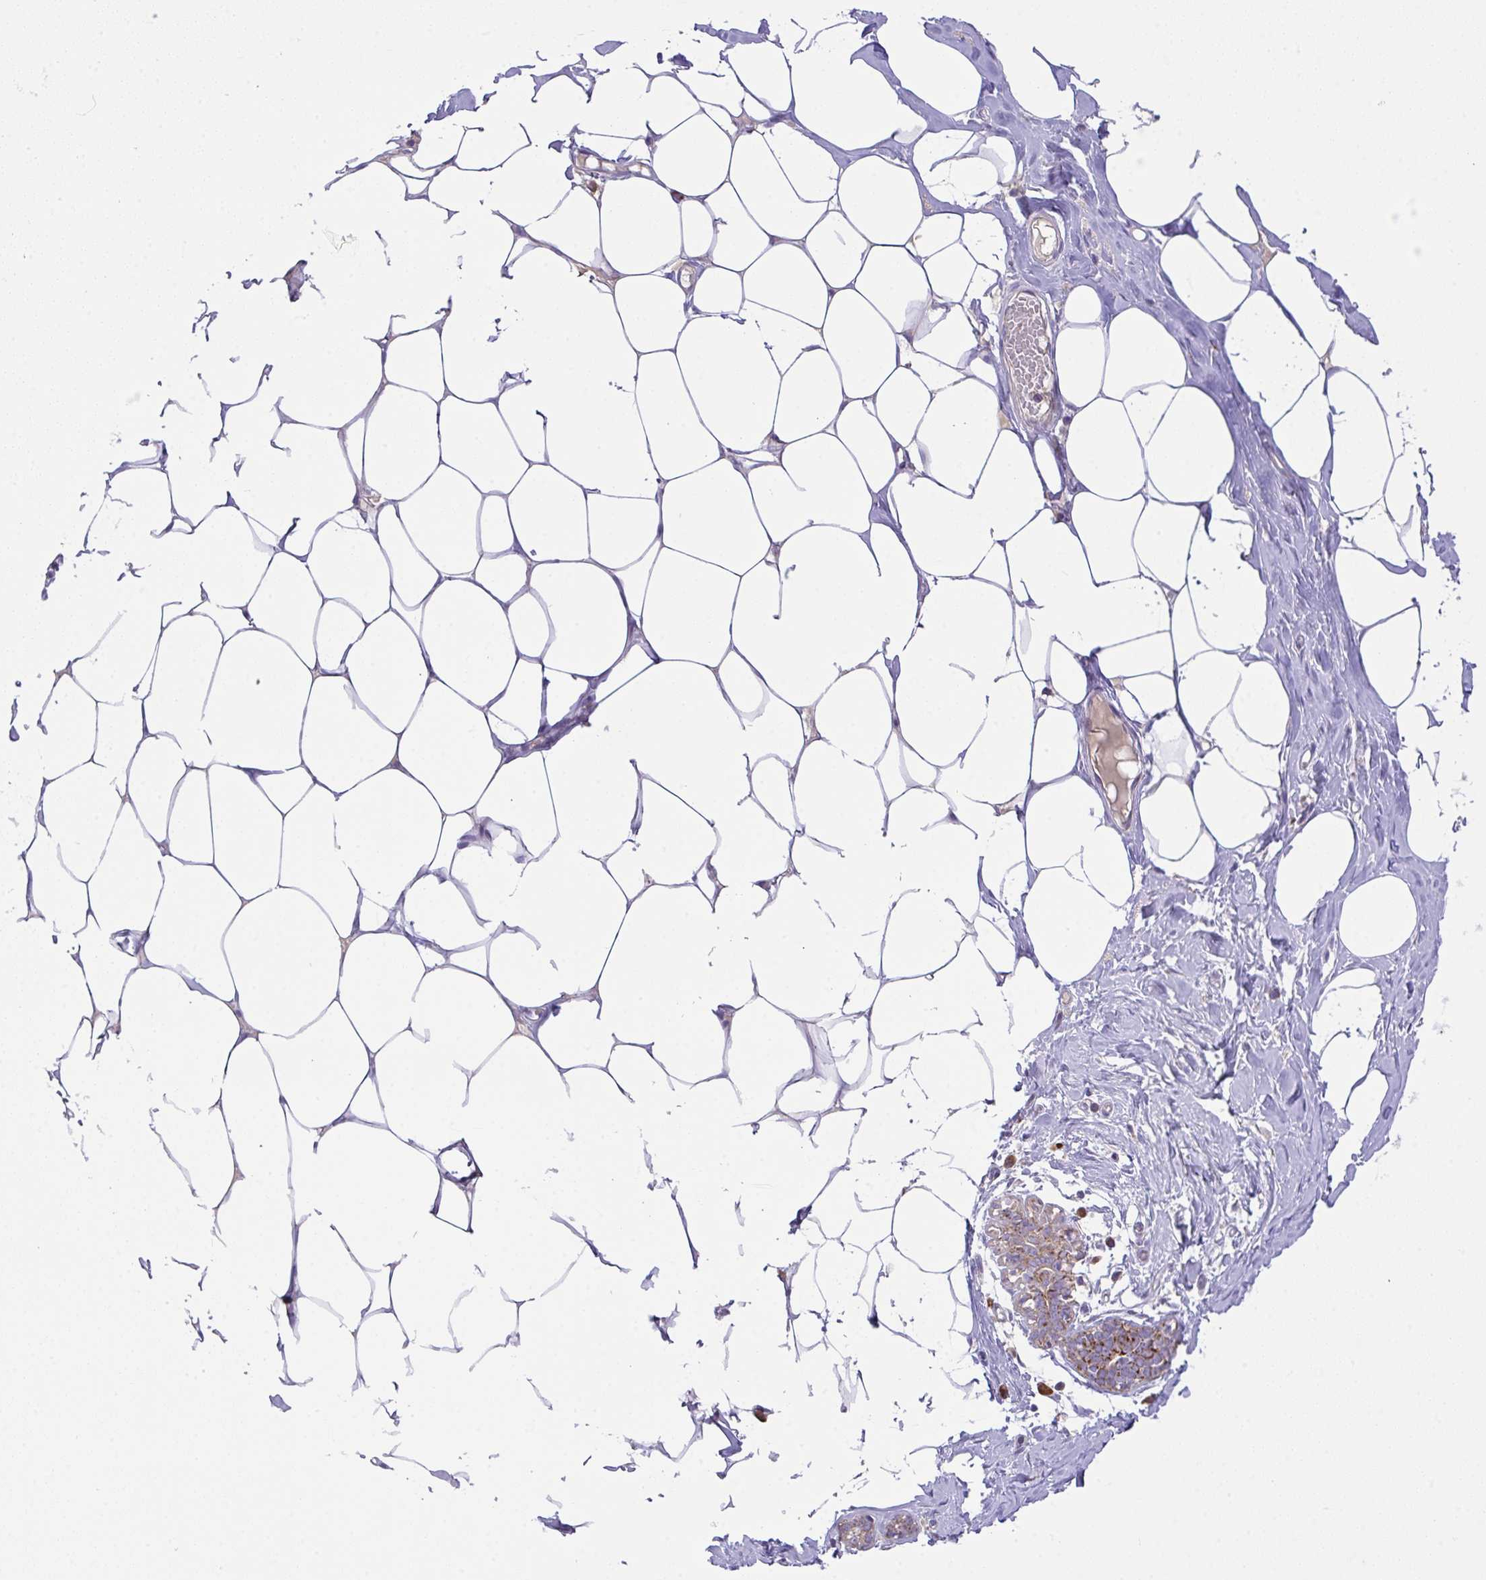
{"staining": {"intensity": "negative", "quantity": "none", "location": "none"}, "tissue": "breast", "cell_type": "Adipocytes", "image_type": "normal", "snomed": [{"axis": "morphology", "description": "Normal tissue, NOS"}, {"axis": "topography", "description": "Breast"}], "caption": "Photomicrograph shows no protein staining in adipocytes of unremarkable breast. The staining was performed using DAB (3,3'-diaminobenzidine) to visualize the protein expression in brown, while the nuclei were stained in blue with hematoxylin (Magnification: 20x).", "gene": "CHDH", "patient": {"sex": "female", "age": 27}}